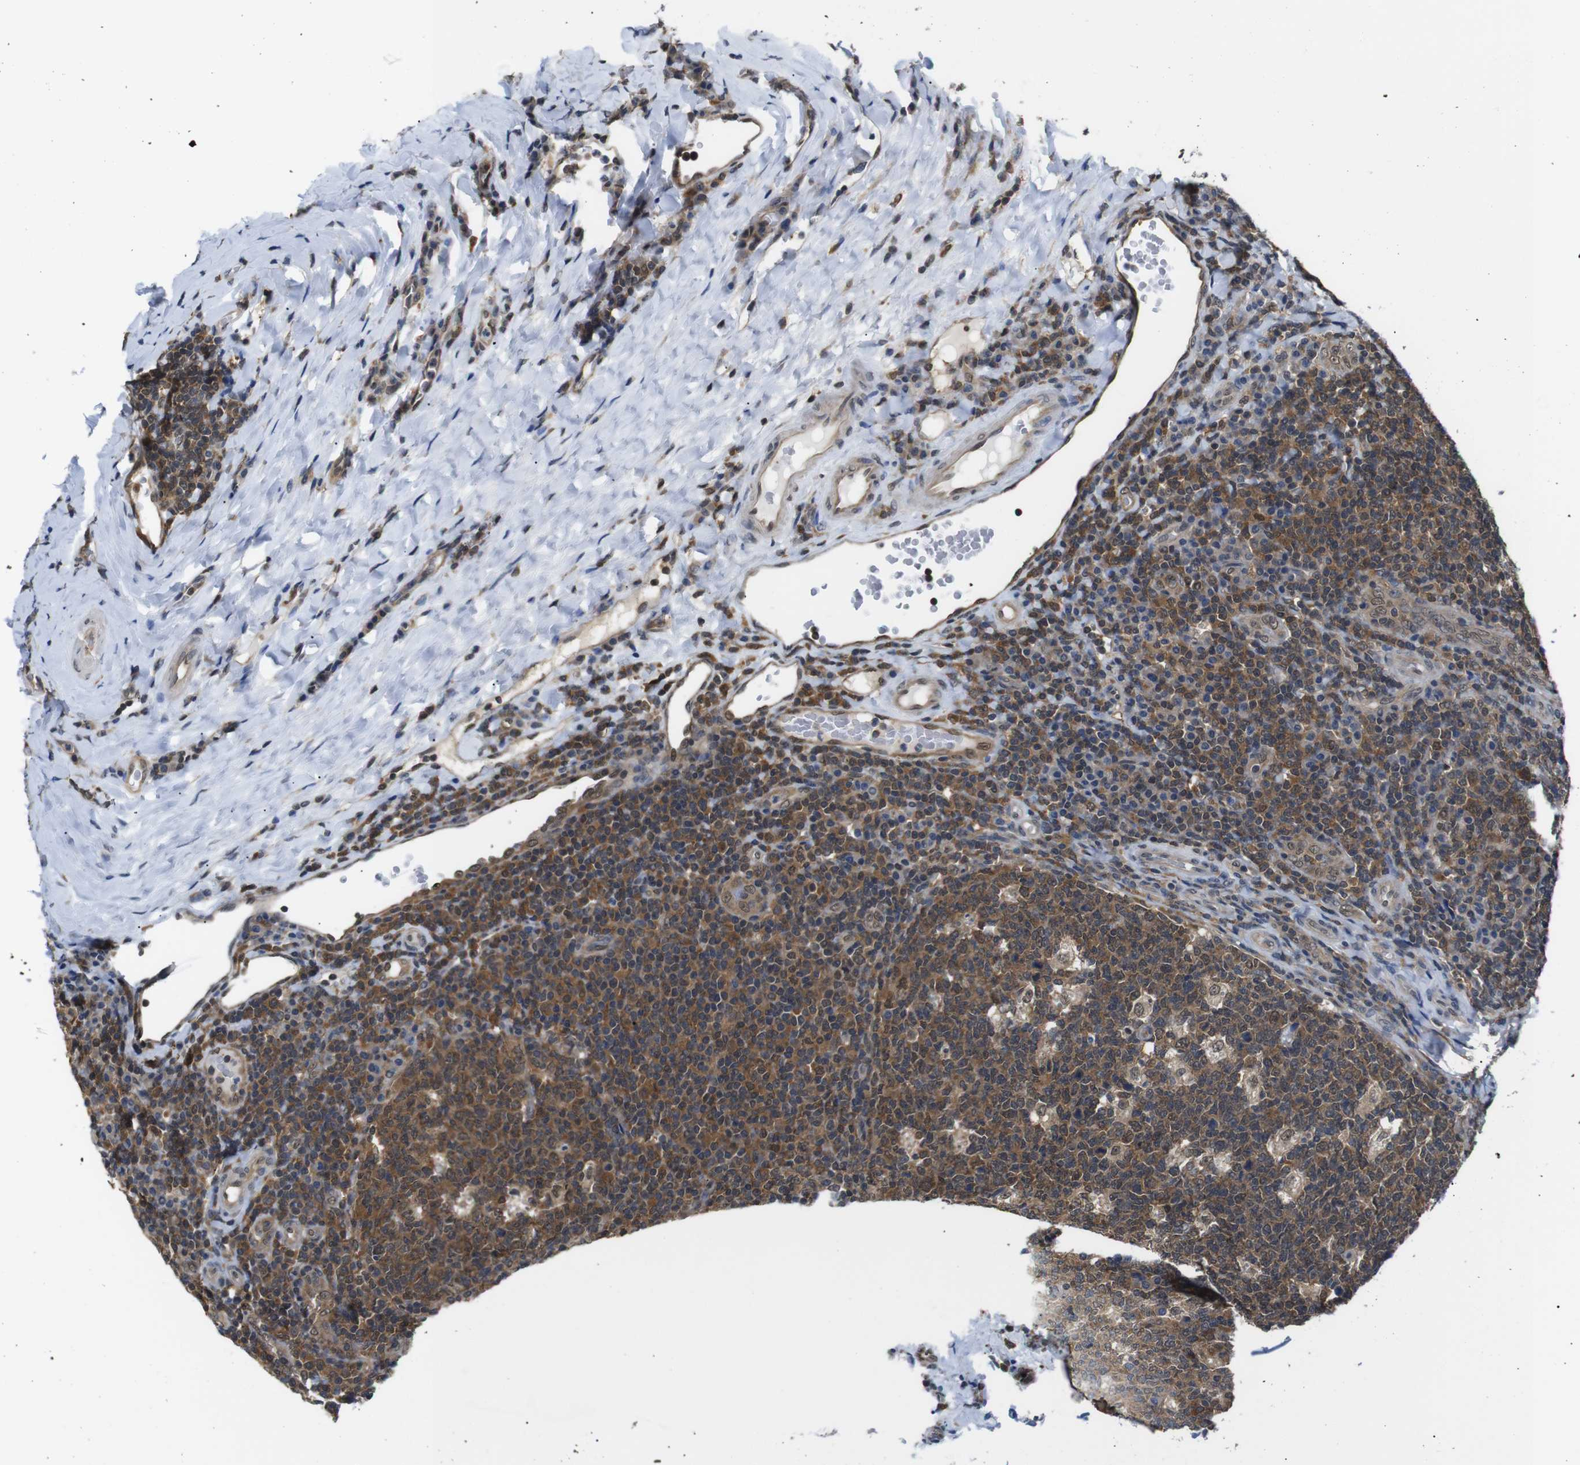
{"staining": {"intensity": "moderate", "quantity": ">75%", "location": "cytoplasmic/membranous,nuclear"}, "tissue": "tonsil", "cell_type": "Germinal center cells", "image_type": "normal", "snomed": [{"axis": "morphology", "description": "Normal tissue, NOS"}, {"axis": "topography", "description": "Tonsil"}], "caption": "High-power microscopy captured an immunohistochemistry (IHC) image of unremarkable tonsil, revealing moderate cytoplasmic/membranous,nuclear staining in approximately >75% of germinal center cells.", "gene": "UBXN1", "patient": {"sex": "male", "age": 17}}